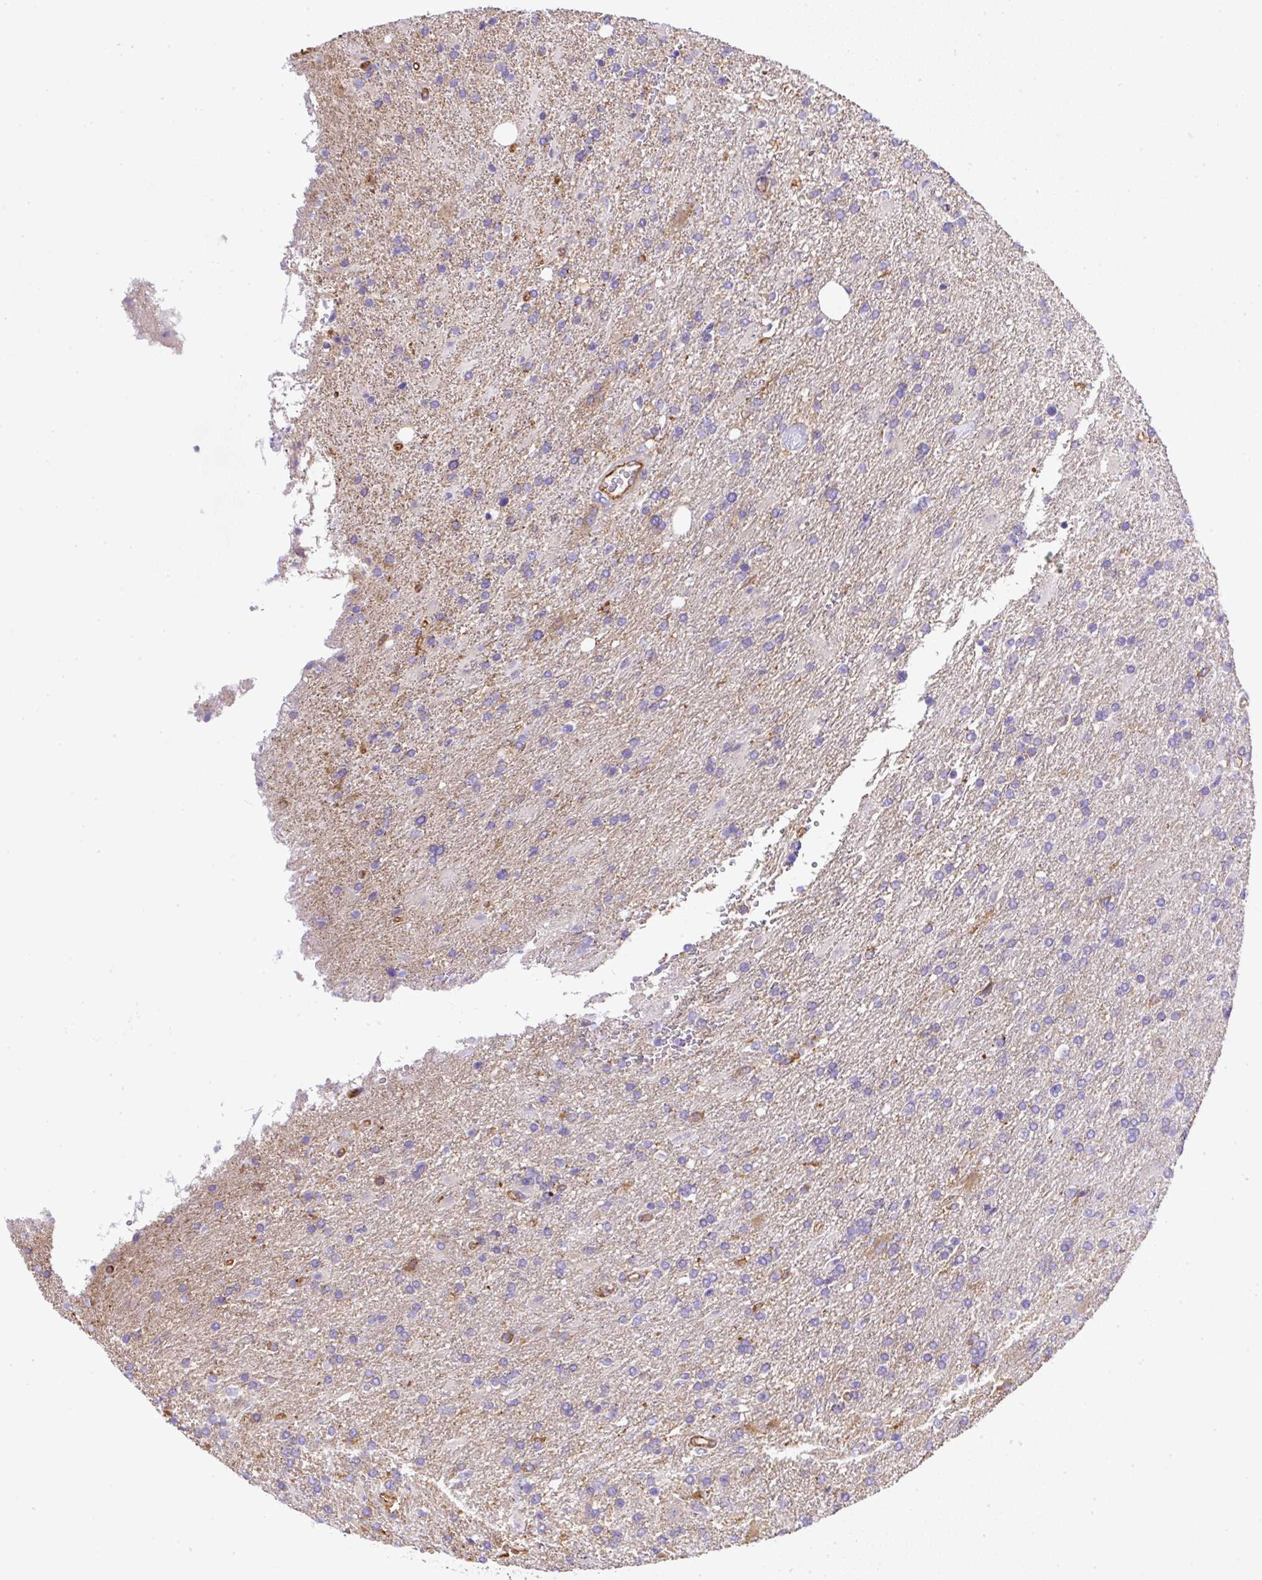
{"staining": {"intensity": "negative", "quantity": "none", "location": "none"}, "tissue": "glioma", "cell_type": "Tumor cells", "image_type": "cancer", "snomed": [{"axis": "morphology", "description": "Glioma, malignant, High grade"}, {"axis": "topography", "description": "Brain"}], "caption": "A high-resolution micrograph shows immunohistochemistry staining of glioma, which demonstrates no significant expression in tumor cells.", "gene": "MAGEB5", "patient": {"sex": "male", "age": 56}}